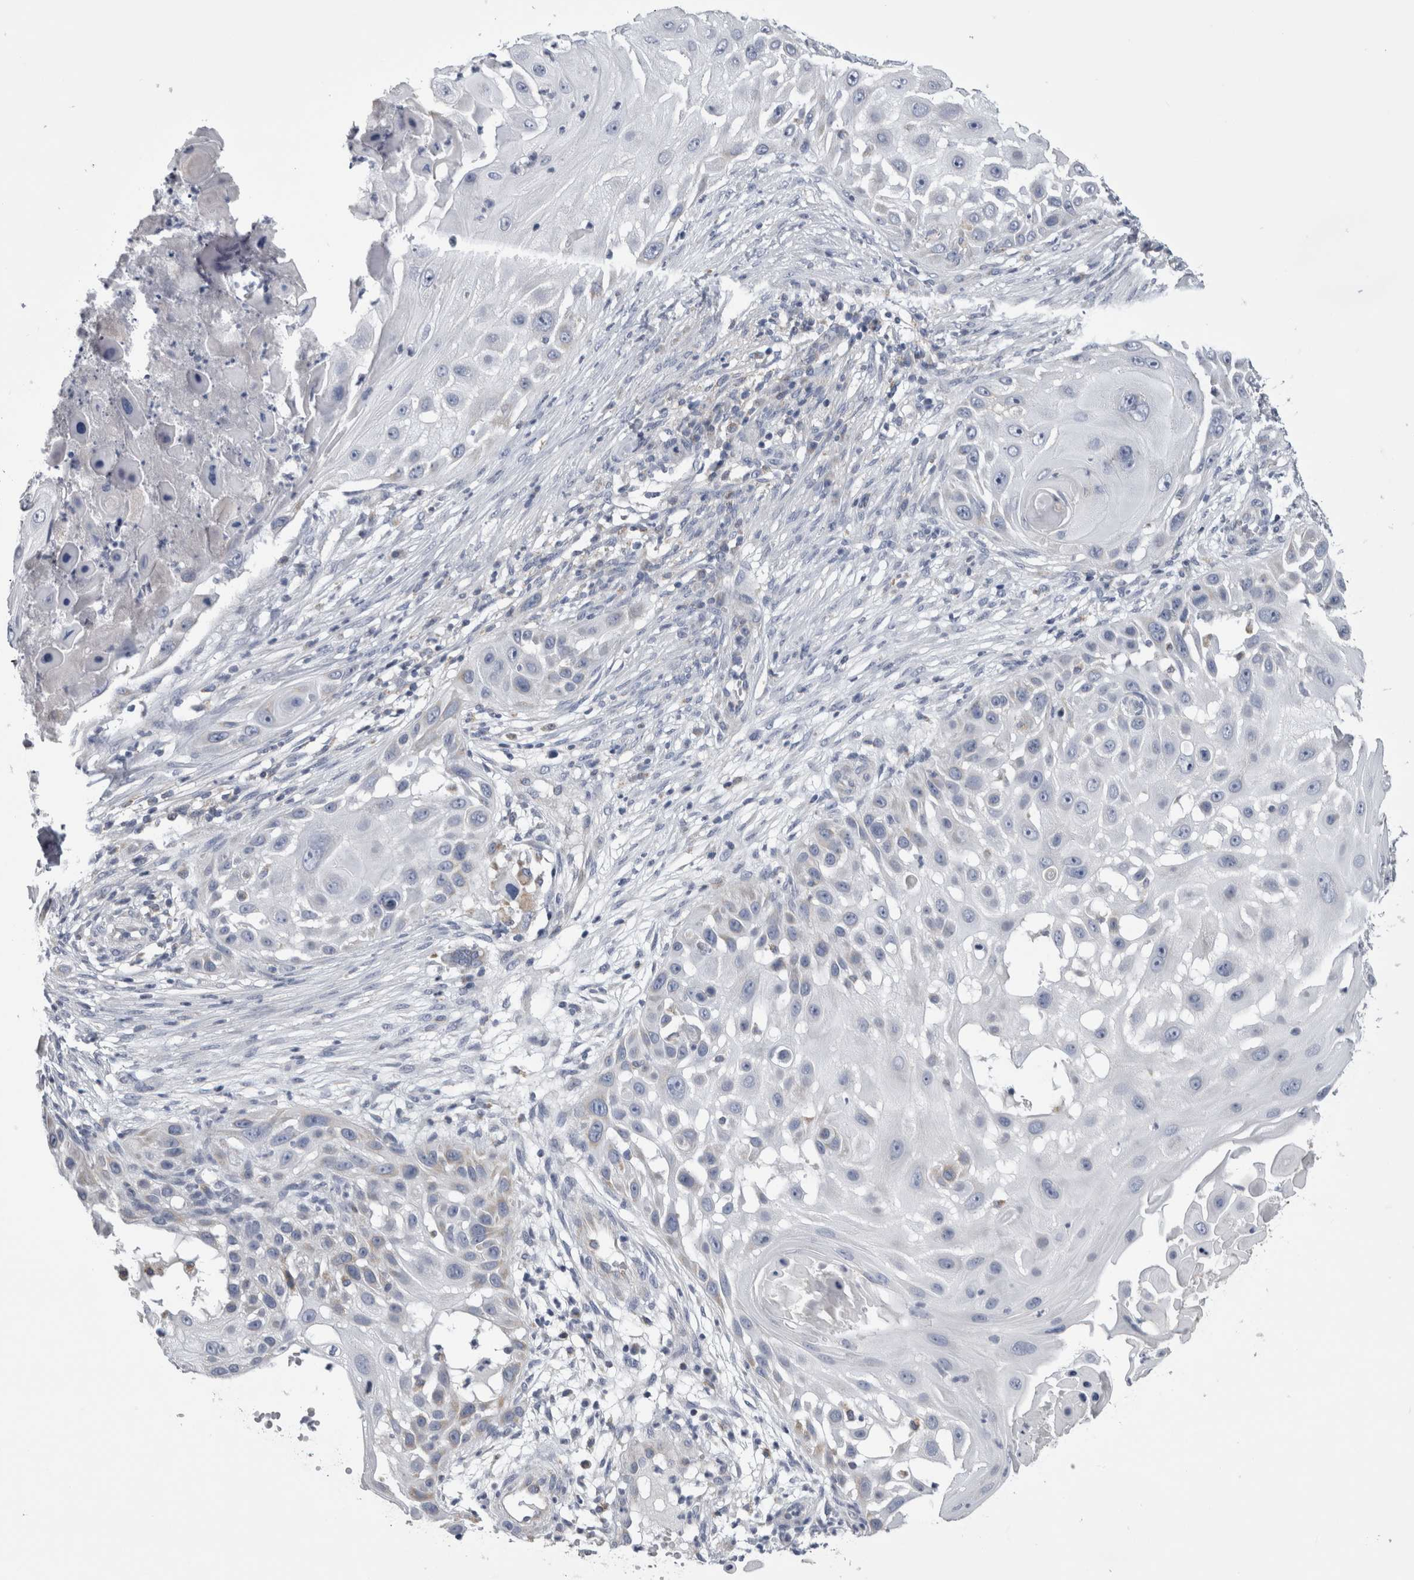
{"staining": {"intensity": "negative", "quantity": "none", "location": "none"}, "tissue": "skin cancer", "cell_type": "Tumor cells", "image_type": "cancer", "snomed": [{"axis": "morphology", "description": "Squamous cell carcinoma, NOS"}, {"axis": "topography", "description": "Skin"}], "caption": "Human skin cancer stained for a protein using IHC shows no positivity in tumor cells.", "gene": "DHRS4", "patient": {"sex": "female", "age": 44}}